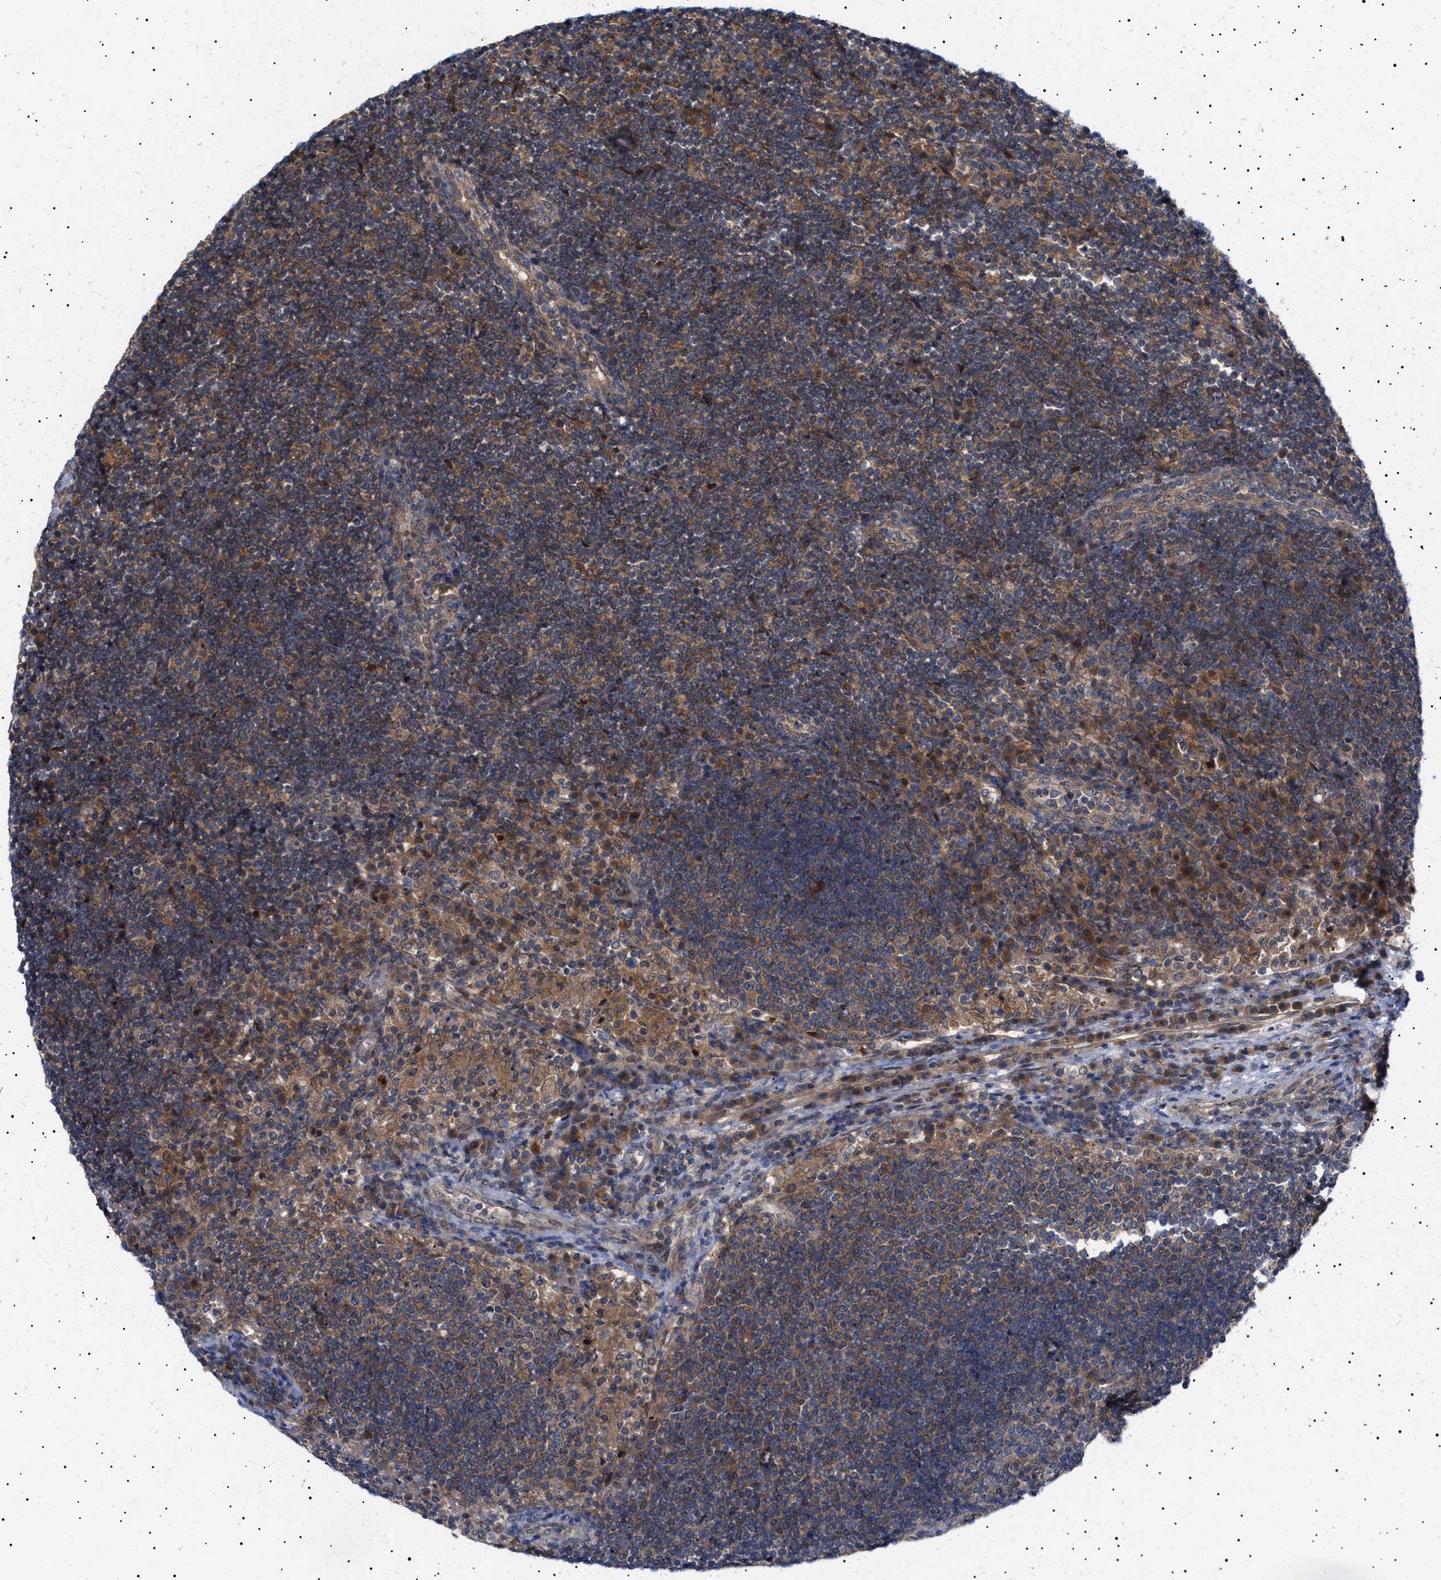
{"staining": {"intensity": "moderate", "quantity": ">75%", "location": "cytoplasmic/membranous"}, "tissue": "lymph node", "cell_type": "Germinal center cells", "image_type": "normal", "snomed": [{"axis": "morphology", "description": "Normal tissue, NOS"}, {"axis": "topography", "description": "Lymph node"}], "caption": "A histopathology image of lymph node stained for a protein exhibits moderate cytoplasmic/membranous brown staining in germinal center cells. Immunohistochemistry stains the protein in brown and the nuclei are stained blue.", "gene": "NPLOC4", "patient": {"sex": "female", "age": 53}}